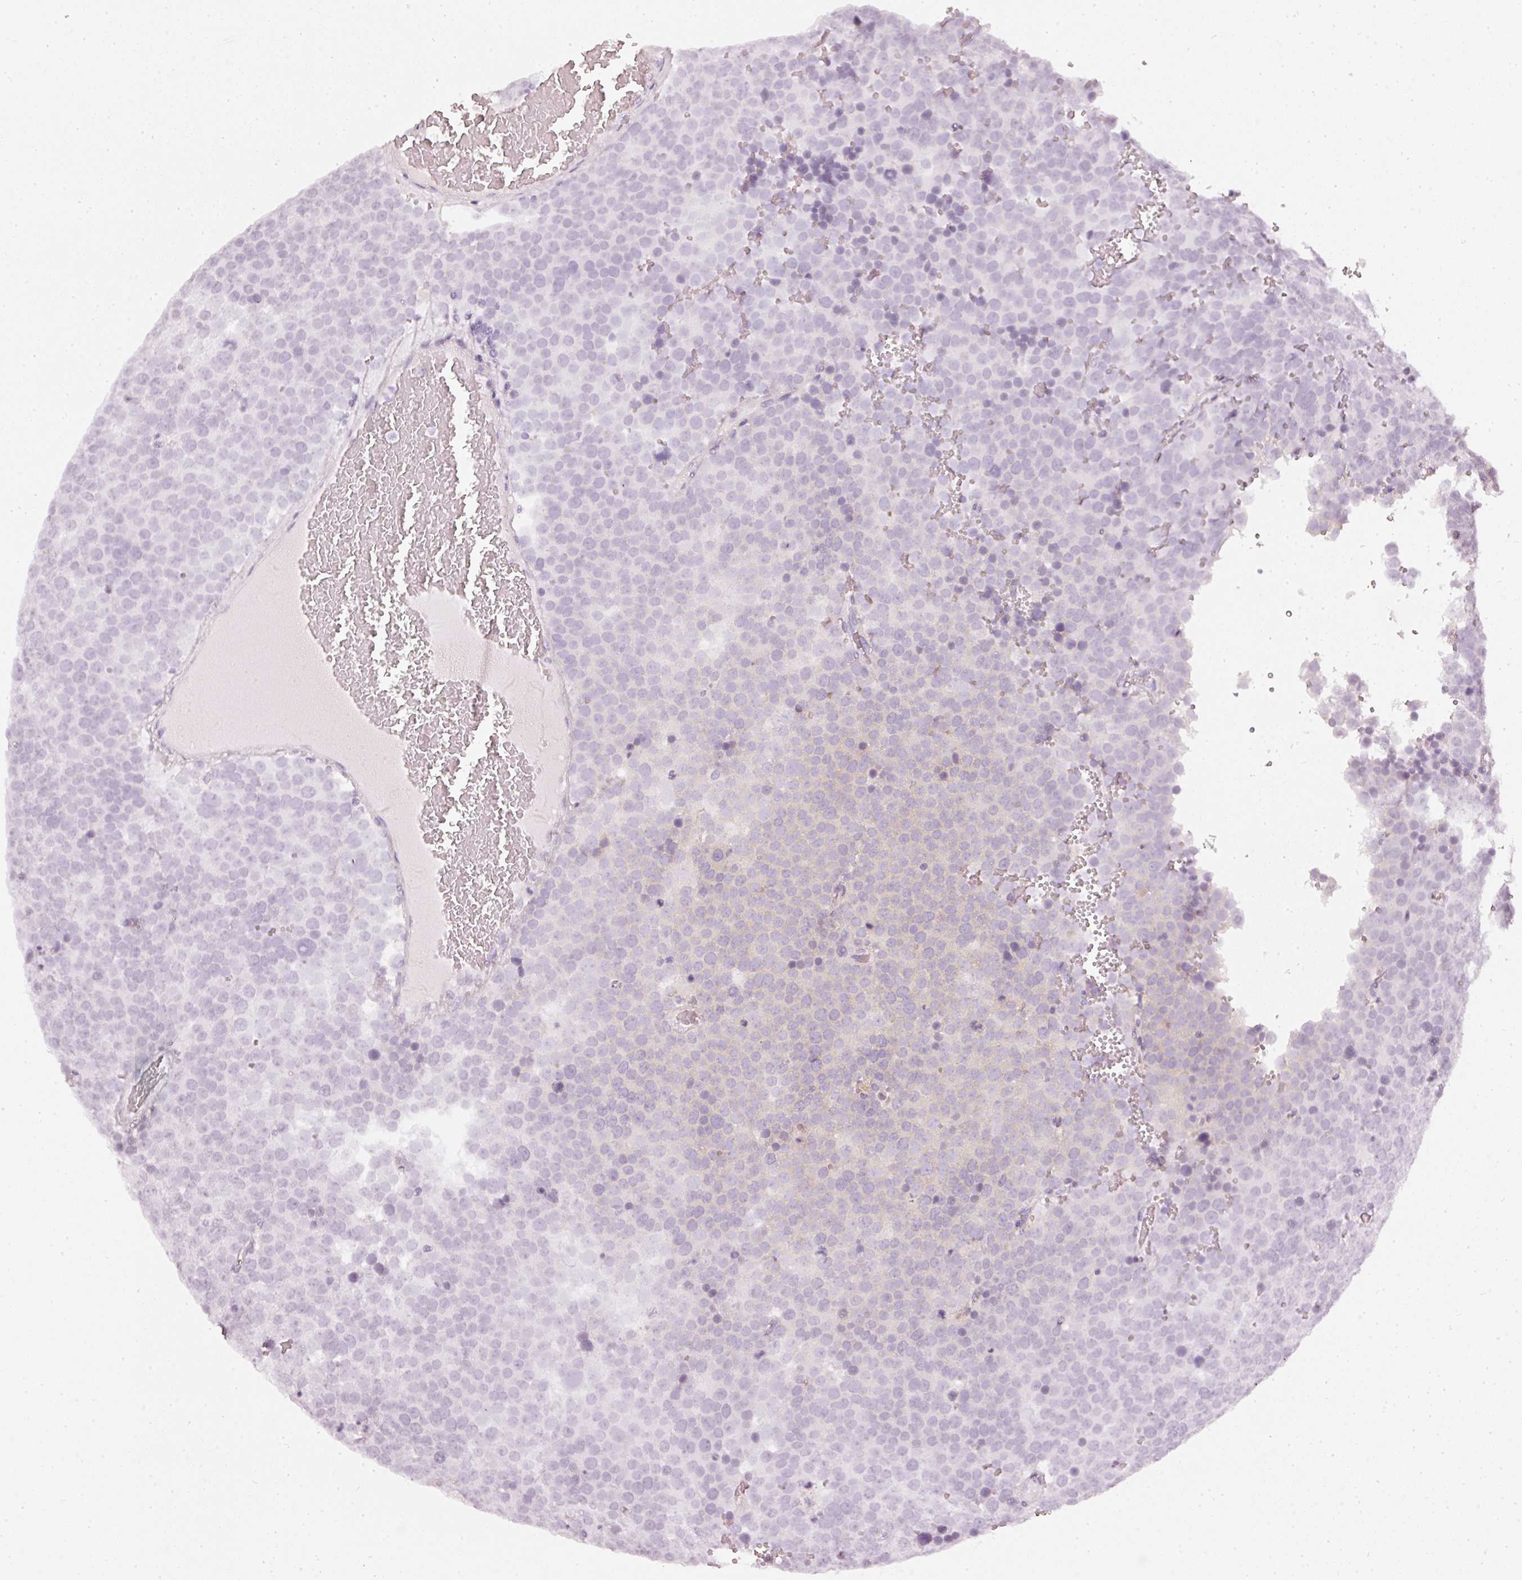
{"staining": {"intensity": "negative", "quantity": "none", "location": "none"}, "tissue": "testis cancer", "cell_type": "Tumor cells", "image_type": "cancer", "snomed": [{"axis": "morphology", "description": "Seminoma, NOS"}, {"axis": "topography", "description": "Testis"}], "caption": "Testis seminoma stained for a protein using immunohistochemistry (IHC) demonstrates no positivity tumor cells.", "gene": "CNP", "patient": {"sex": "male", "age": 71}}